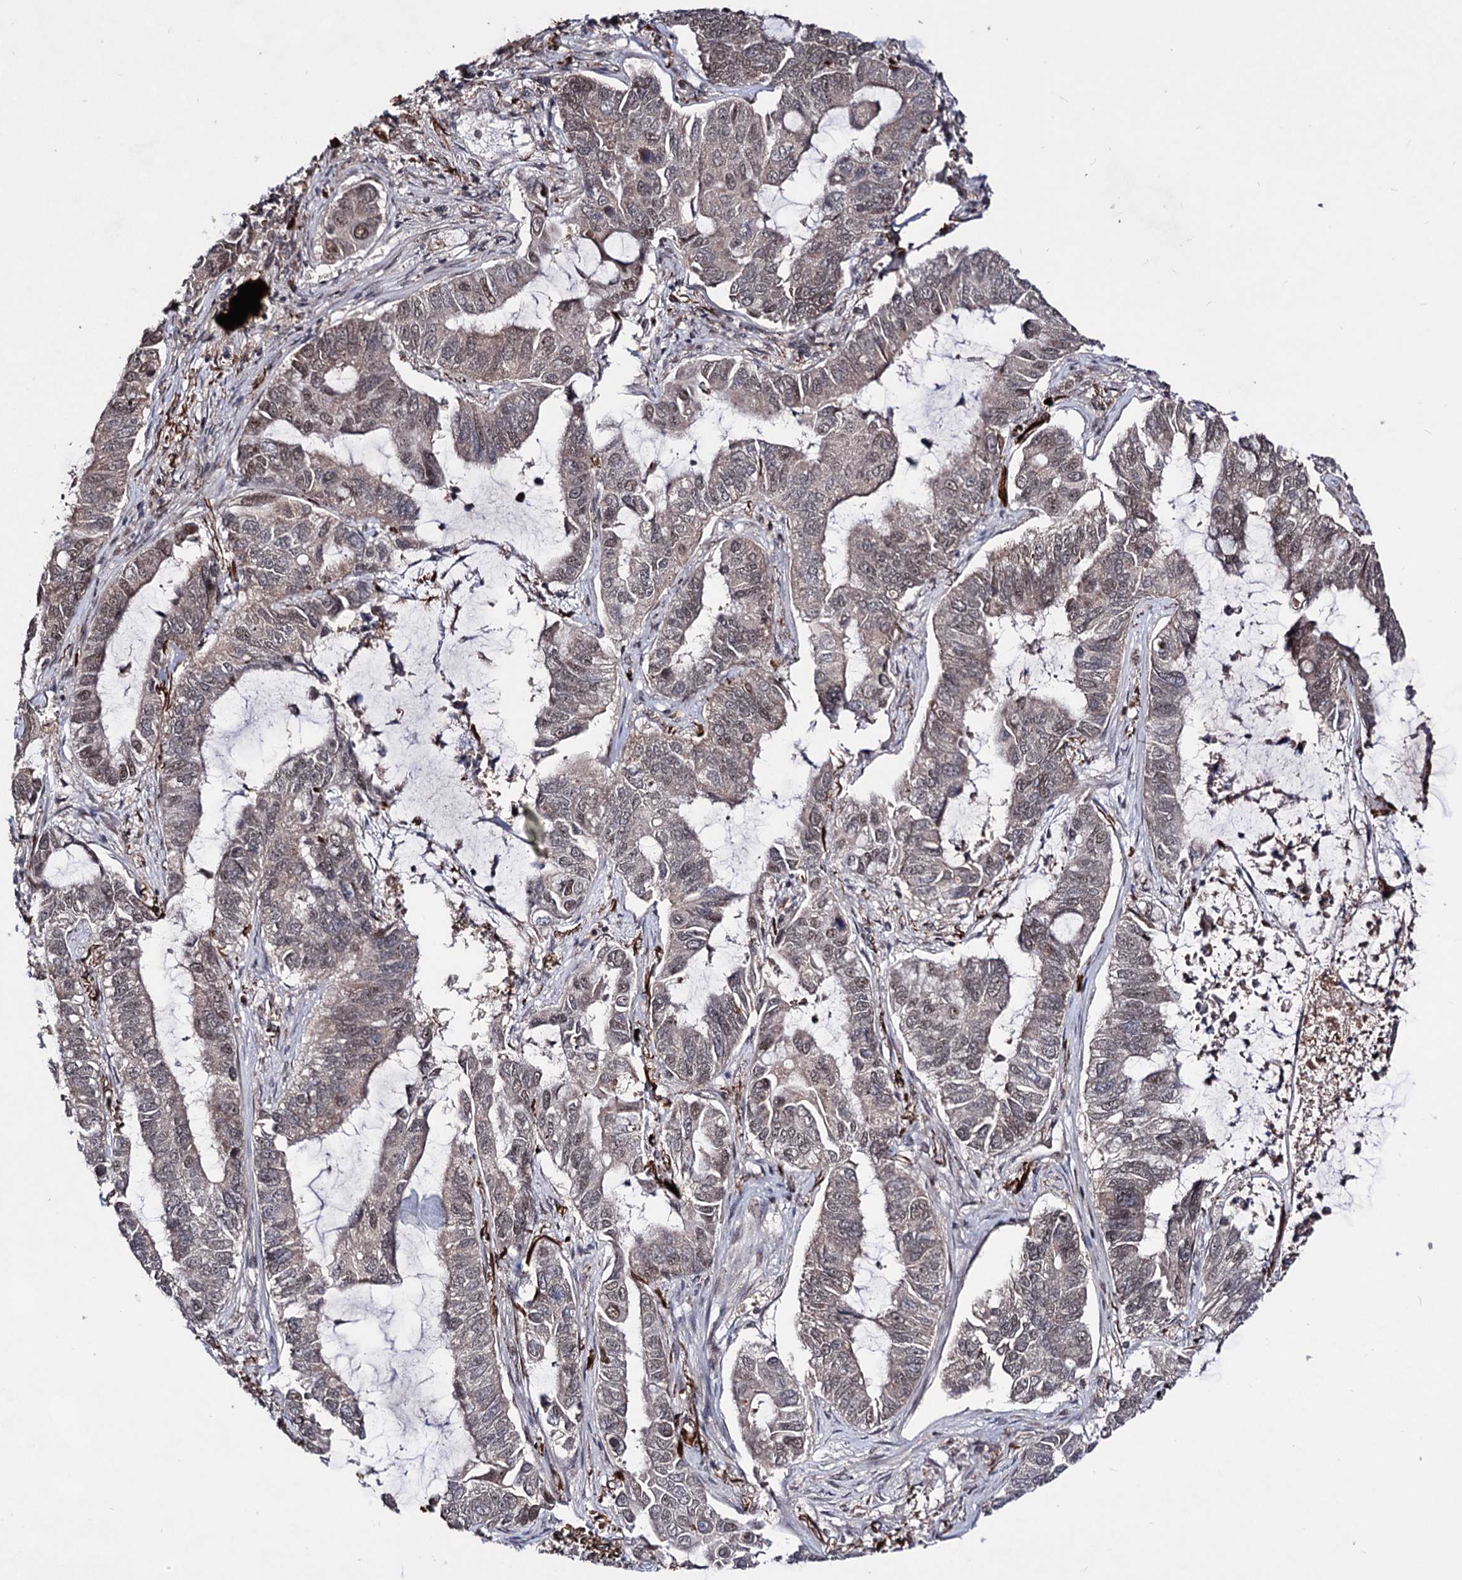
{"staining": {"intensity": "moderate", "quantity": "25%-75%", "location": "nuclear"}, "tissue": "lung cancer", "cell_type": "Tumor cells", "image_type": "cancer", "snomed": [{"axis": "morphology", "description": "Adenocarcinoma, NOS"}, {"axis": "topography", "description": "Lung"}], "caption": "Protein positivity by immunohistochemistry shows moderate nuclear positivity in approximately 25%-75% of tumor cells in lung adenocarcinoma.", "gene": "EXOSC10", "patient": {"sex": "male", "age": 64}}